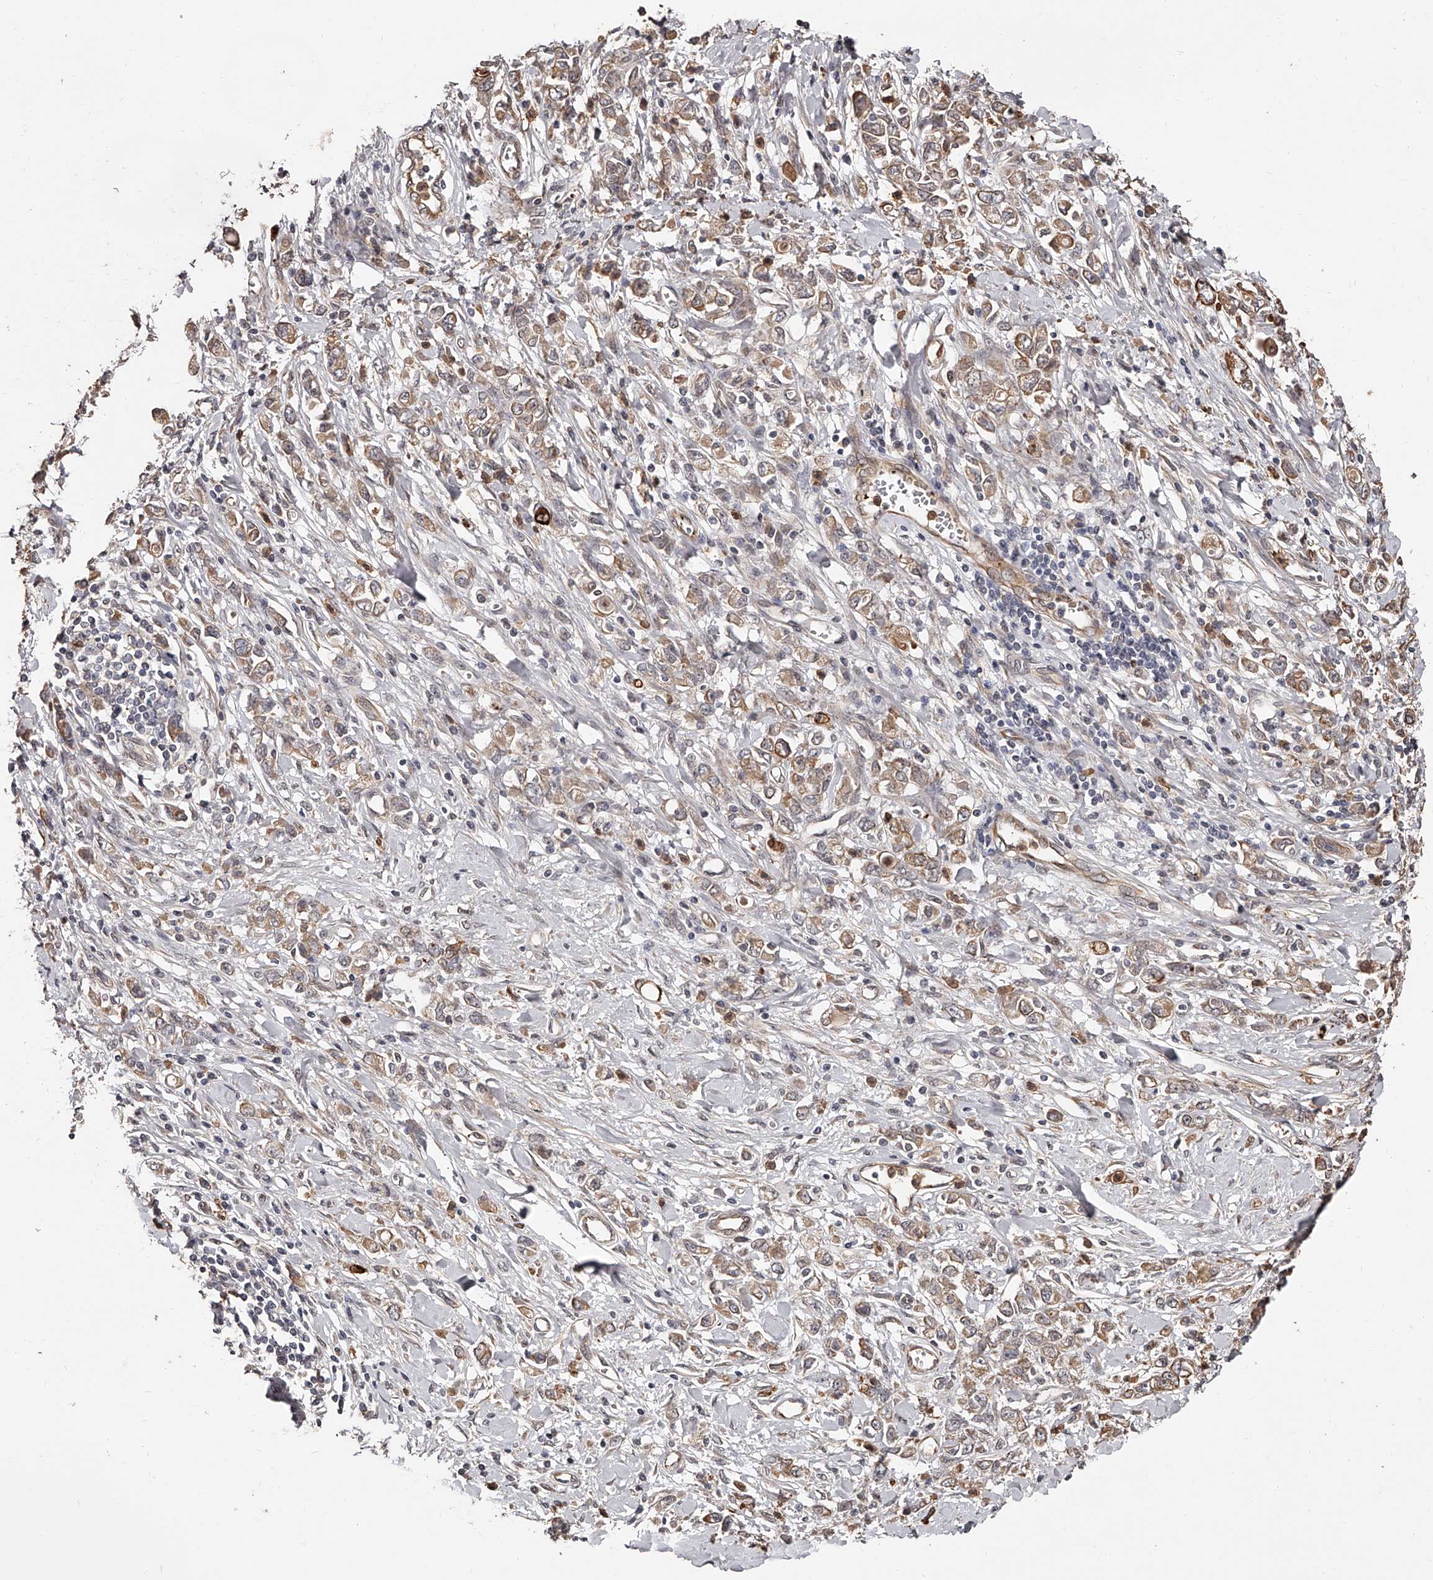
{"staining": {"intensity": "moderate", "quantity": ">75%", "location": "cytoplasmic/membranous"}, "tissue": "stomach cancer", "cell_type": "Tumor cells", "image_type": "cancer", "snomed": [{"axis": "morphology", "description": "Adenocarcinoma, NOS"}, {"axis": "topography", "description": "Stomach"}], "caption": "Immunohistochemical staining of human stomach adenocarcinoma exhibits medium levels of moderate cytoplasmic/membranous protein staining in about >75% of tumor cells.", "gene": "URGCP", "patient": {"sex": "female", "age": 76}}